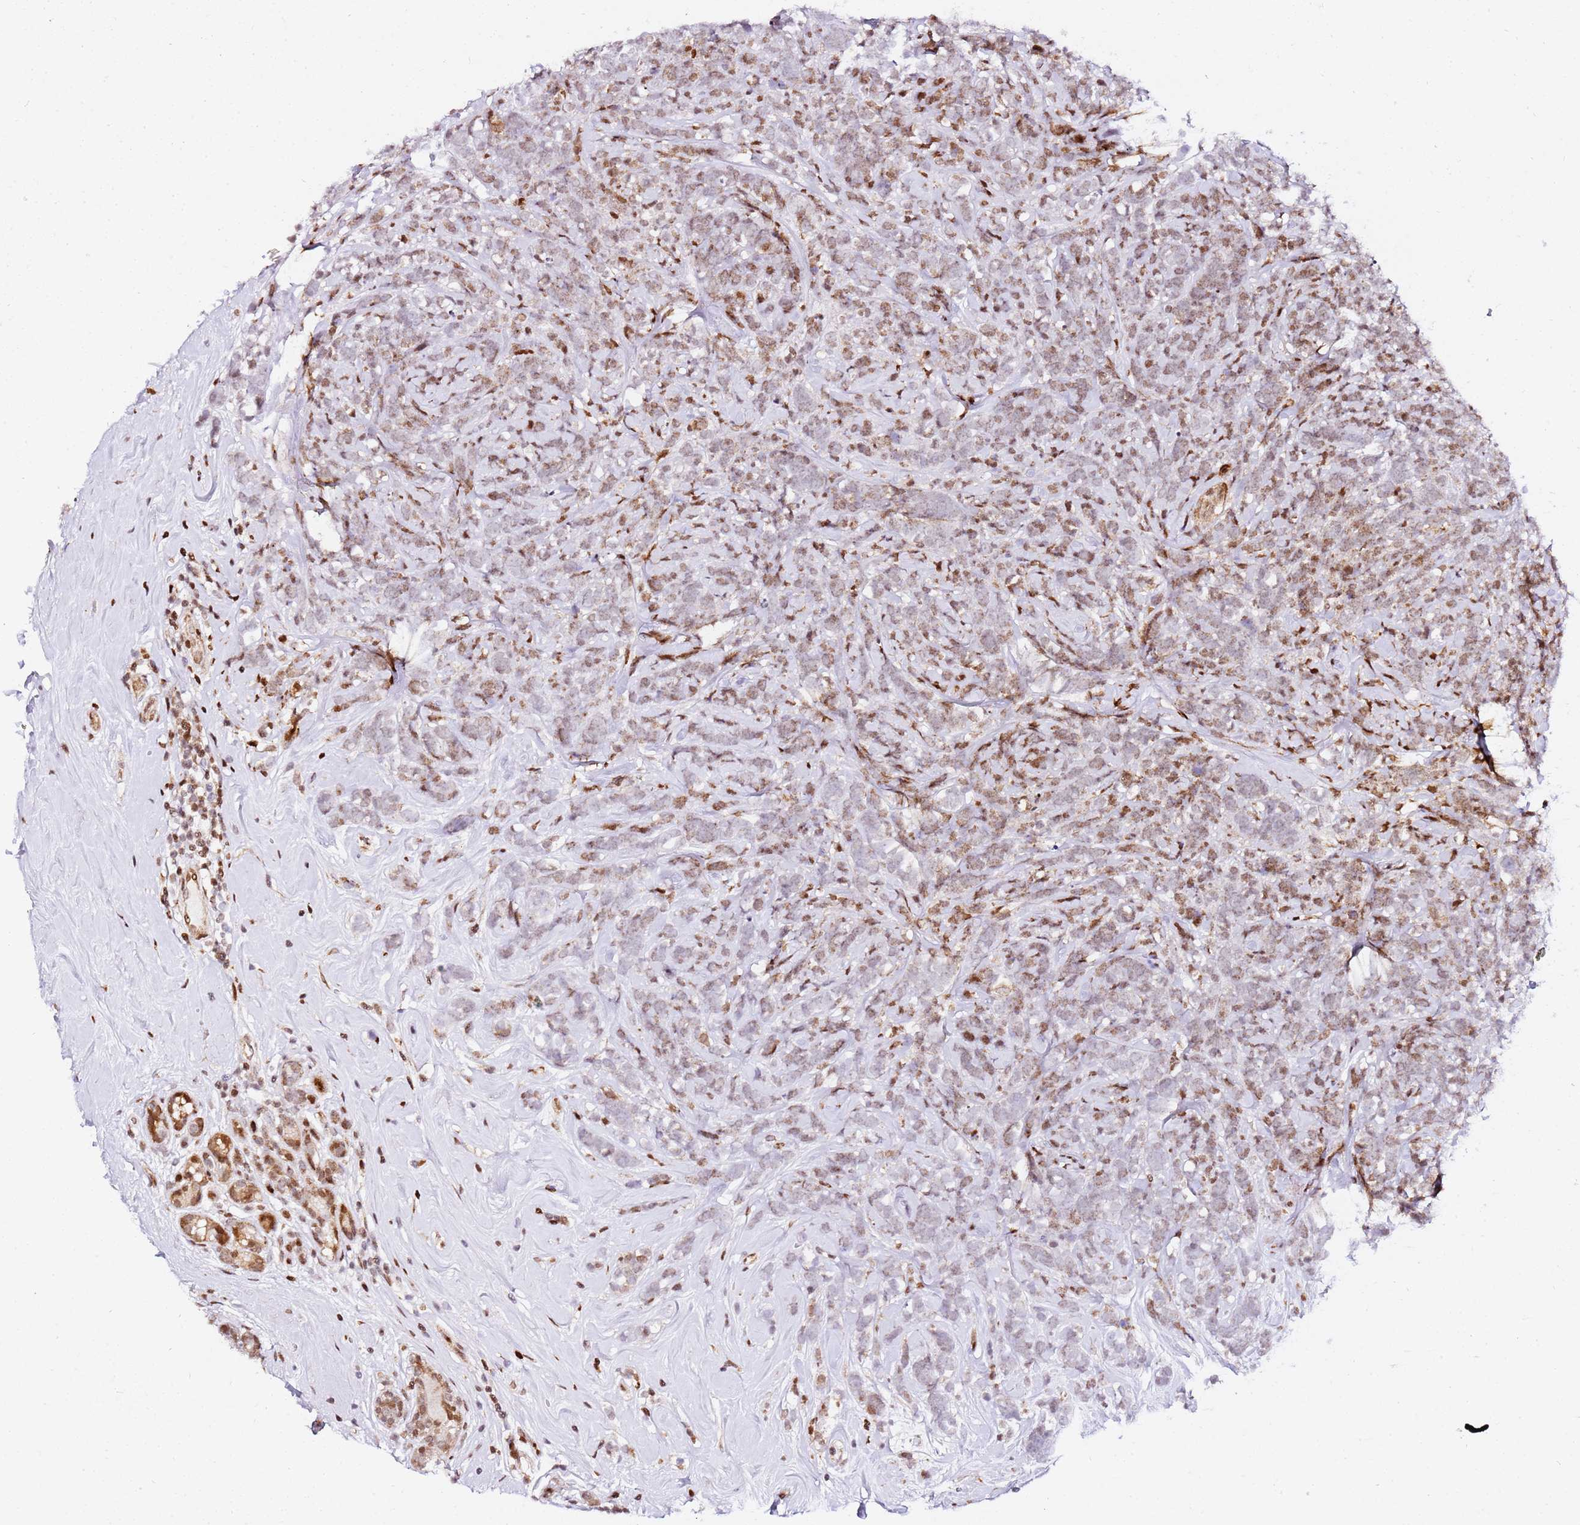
{"staining": {"intensity": "weak", "quantity": "25%-75%", "location": "cytoplasmic/membranous"}, "tissue": "breast cancer", "cell_type": "Tumor cells", "image_type": "cancer", "snomed": [{"axis": "morphology", "description": "Lobular carcinoma"}, {"axis": "topography", "description": "Breast"}], "caption": "A photomicrograph of human breast cancer stained for a protein exhibits weak cytoplasmic/membranous brown staining in tumor cells. (DAB = brown stain, brightfield microscopy at high magnification).", "gene": "GBP2", "patient": {"sex": "female", "age": 58}}